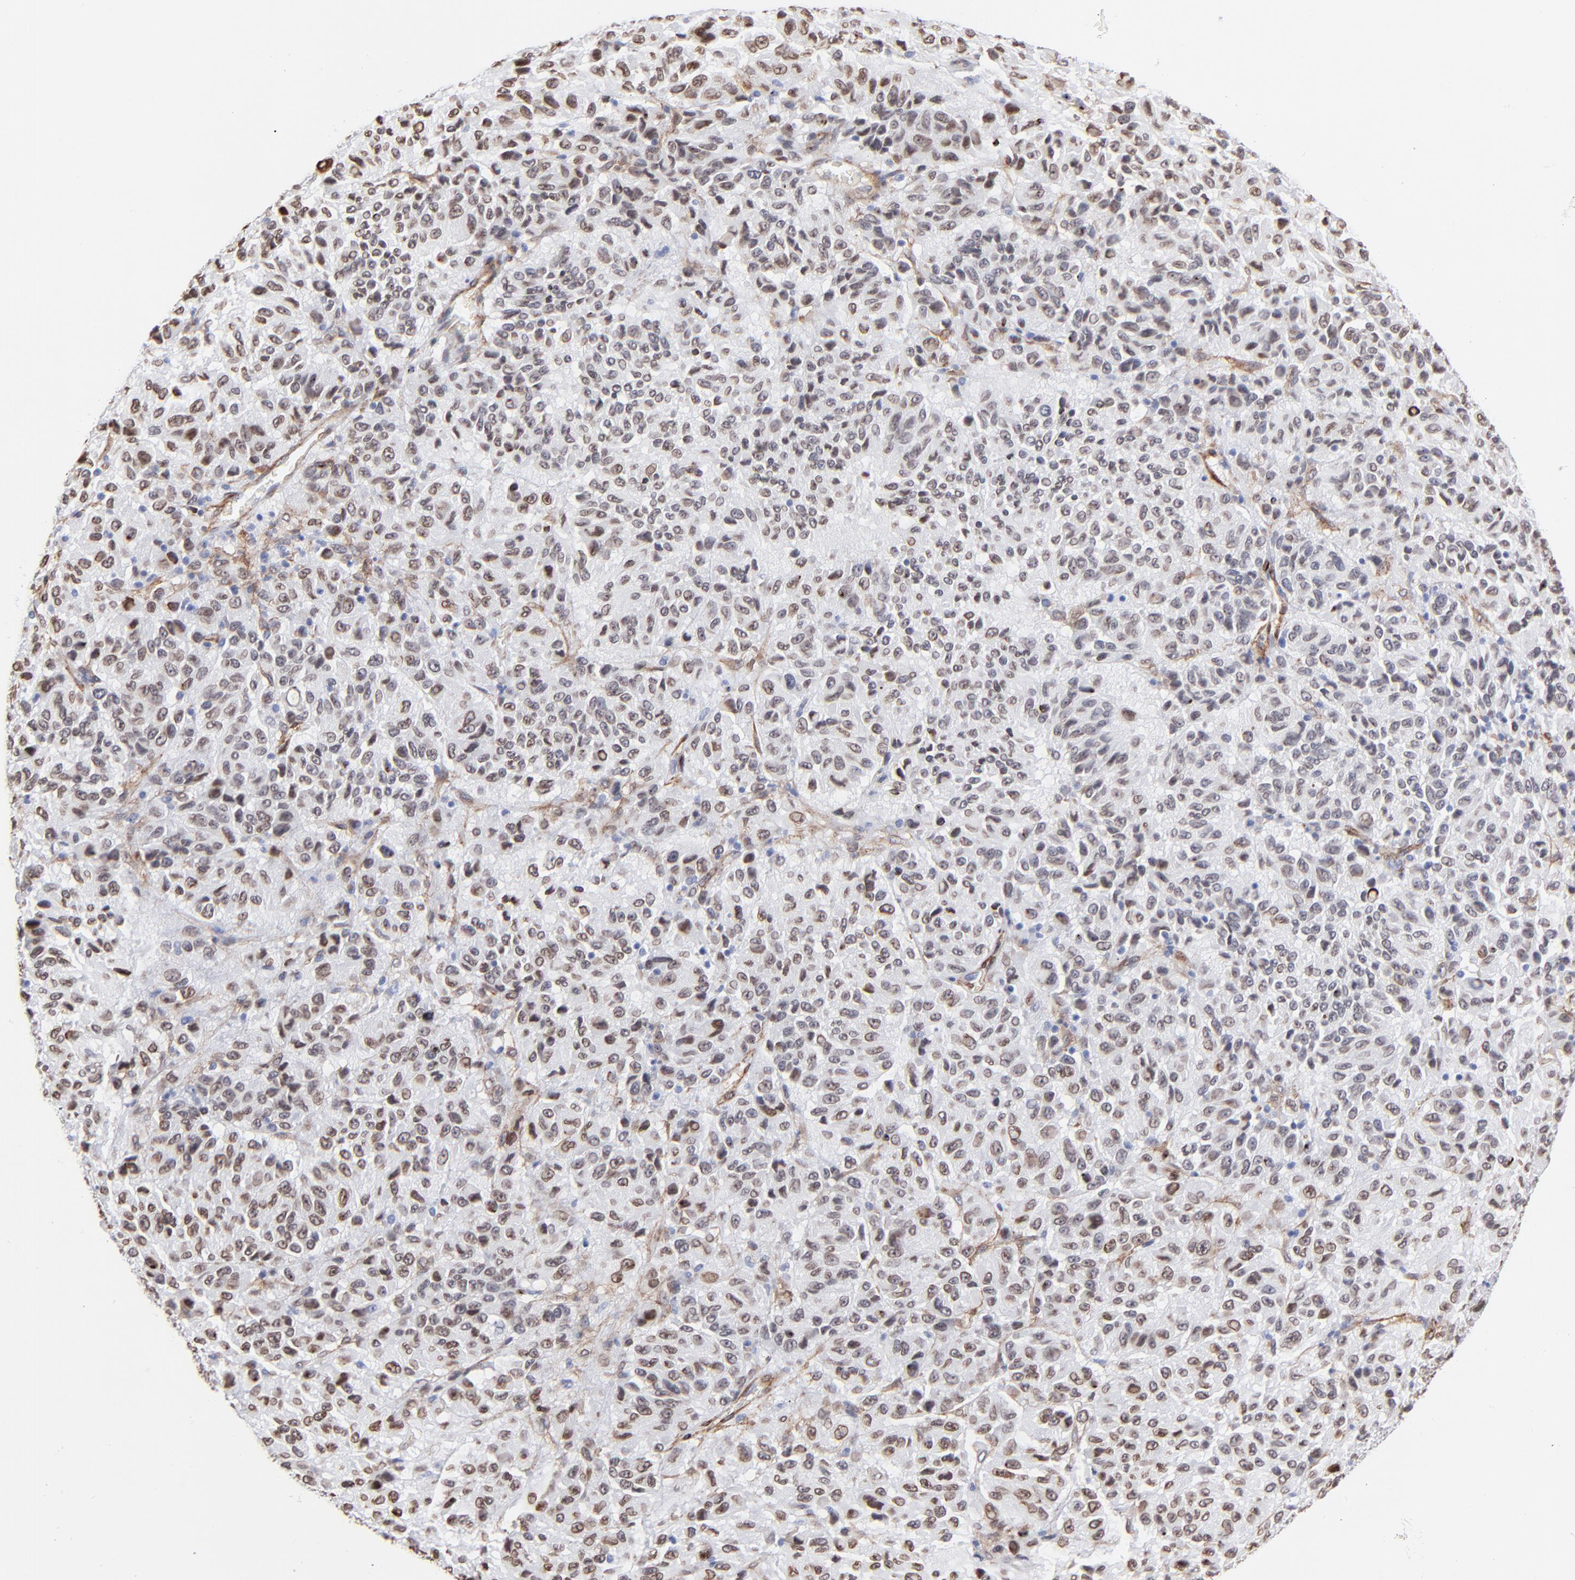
{"staining": {"intensity": "strong", "quantity": "25%-75%", "location": "cytoplasmic/membranous,nuclear"}, "tissue": "melanoma", "cell_type": "Tumor cells", "image_type": "cancer", "snomed": [{"axis": "morphology", "description": "Malignant melanoma, Metastatic site"}, {"axis": "topography", "description": "Lung"}], "caption": "This is an image of immunohistochemistry staining of melanoma, which shows strong positivity in the cytoplasmic/membranous and nuclear of tumor cells.", "gene": "PDGFRB", "patient": {"sex": "male", "age": 64}}